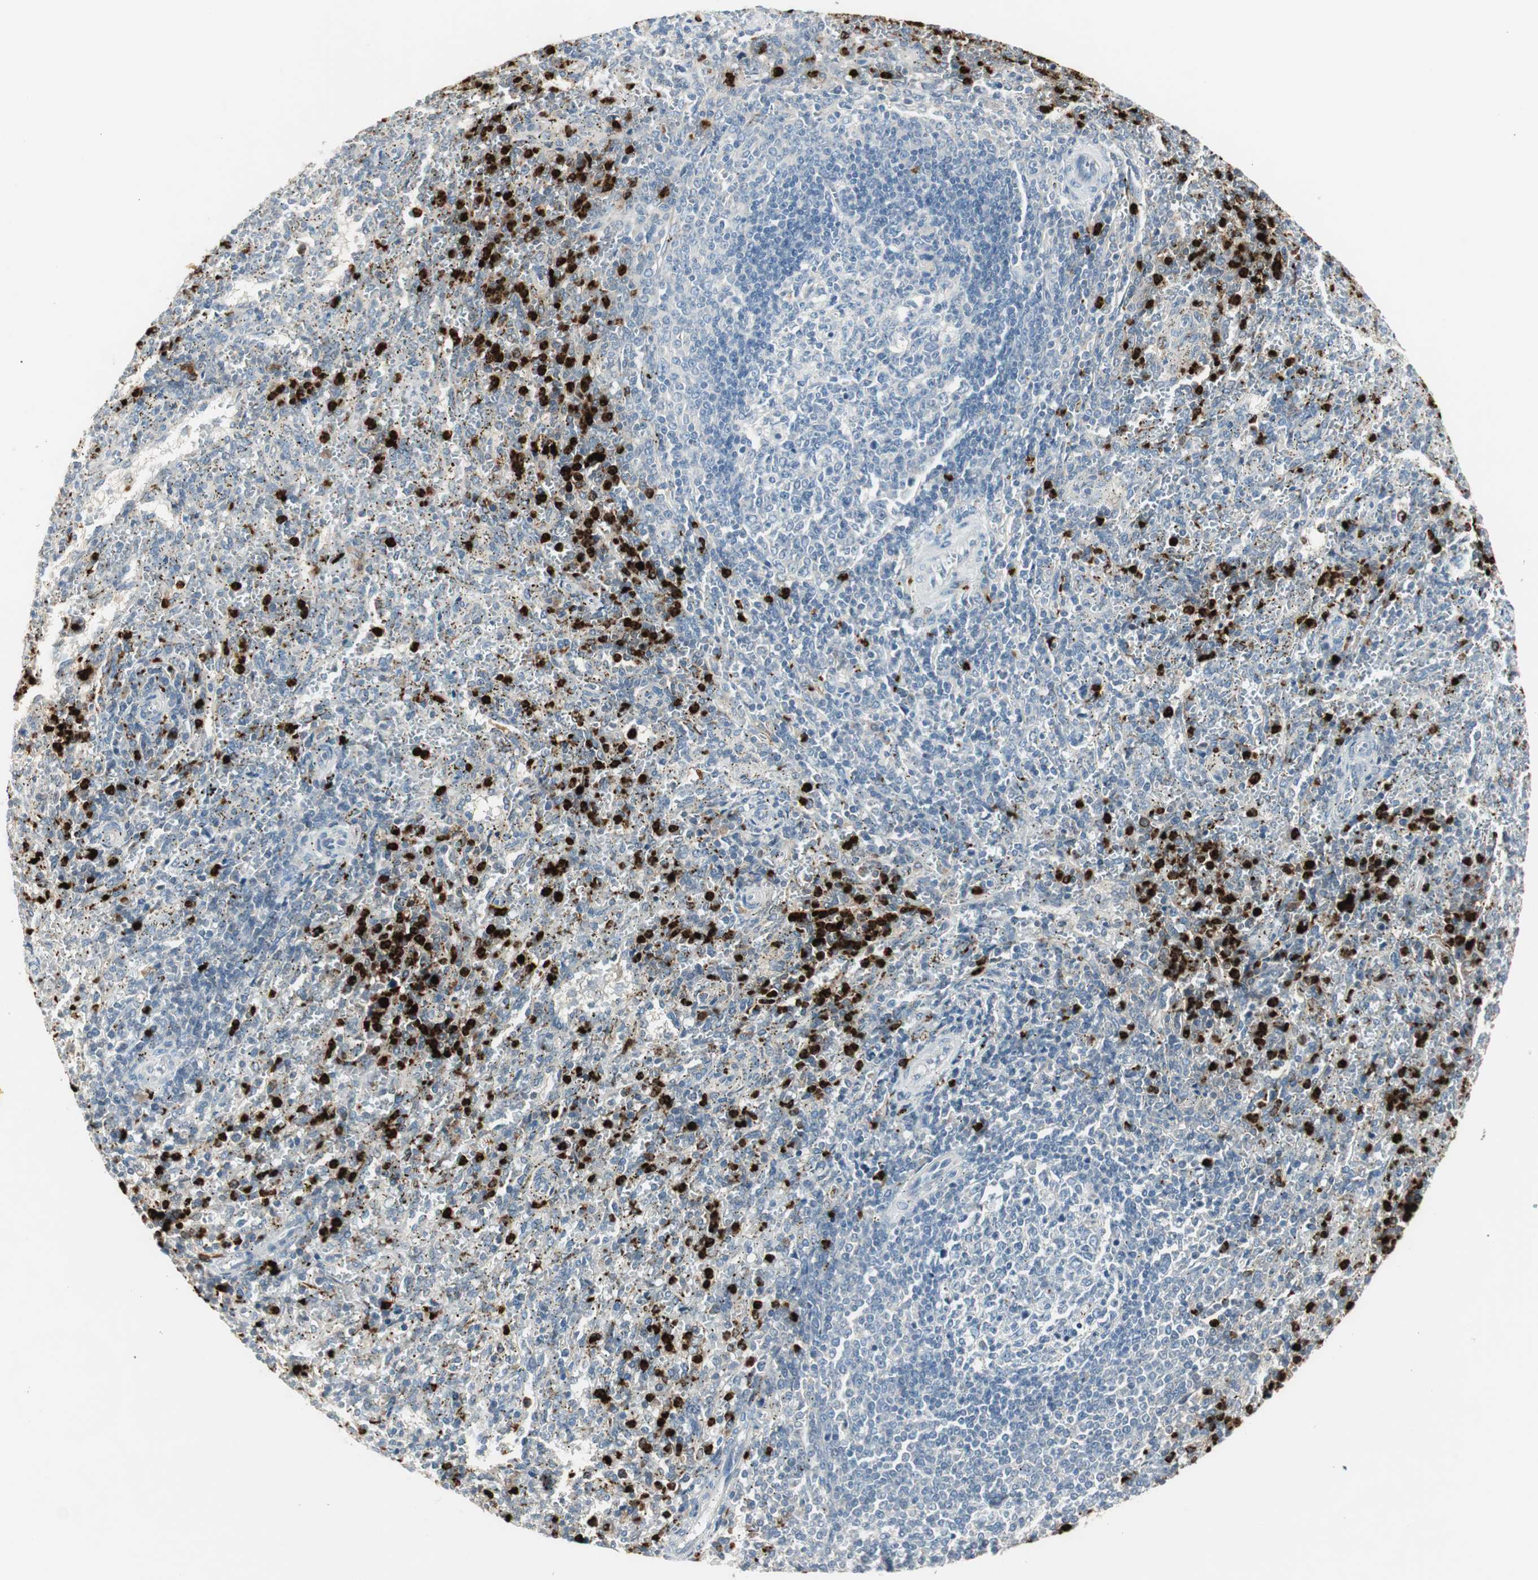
{"staining": {"intensity": "strong", "quantity": "25%-75%", "location": "cytoplasmic/membranous"}, "tissue": "spleen", "cell_type": "Cells in red pulp", "image_type": "normal", "snomed": [{"axis": "morphology", "description": "Normal tissue, NOS"}, {"axis": "topography", "description": "Spleen"}], "caption": "A histopathology image of human spleen stained for a protein displays strong cytoplasmic/membranous brown staining in cells in red pulp. The staining was performed using DAB (3,3'-diaminobenzidine) to visualize the protein expression in brown, while the nuclei were stained in blue with hematoxylin (Magnification: 20x).", "gene": "PRTN3", "patient": {"sex": "female", "age": 10}}